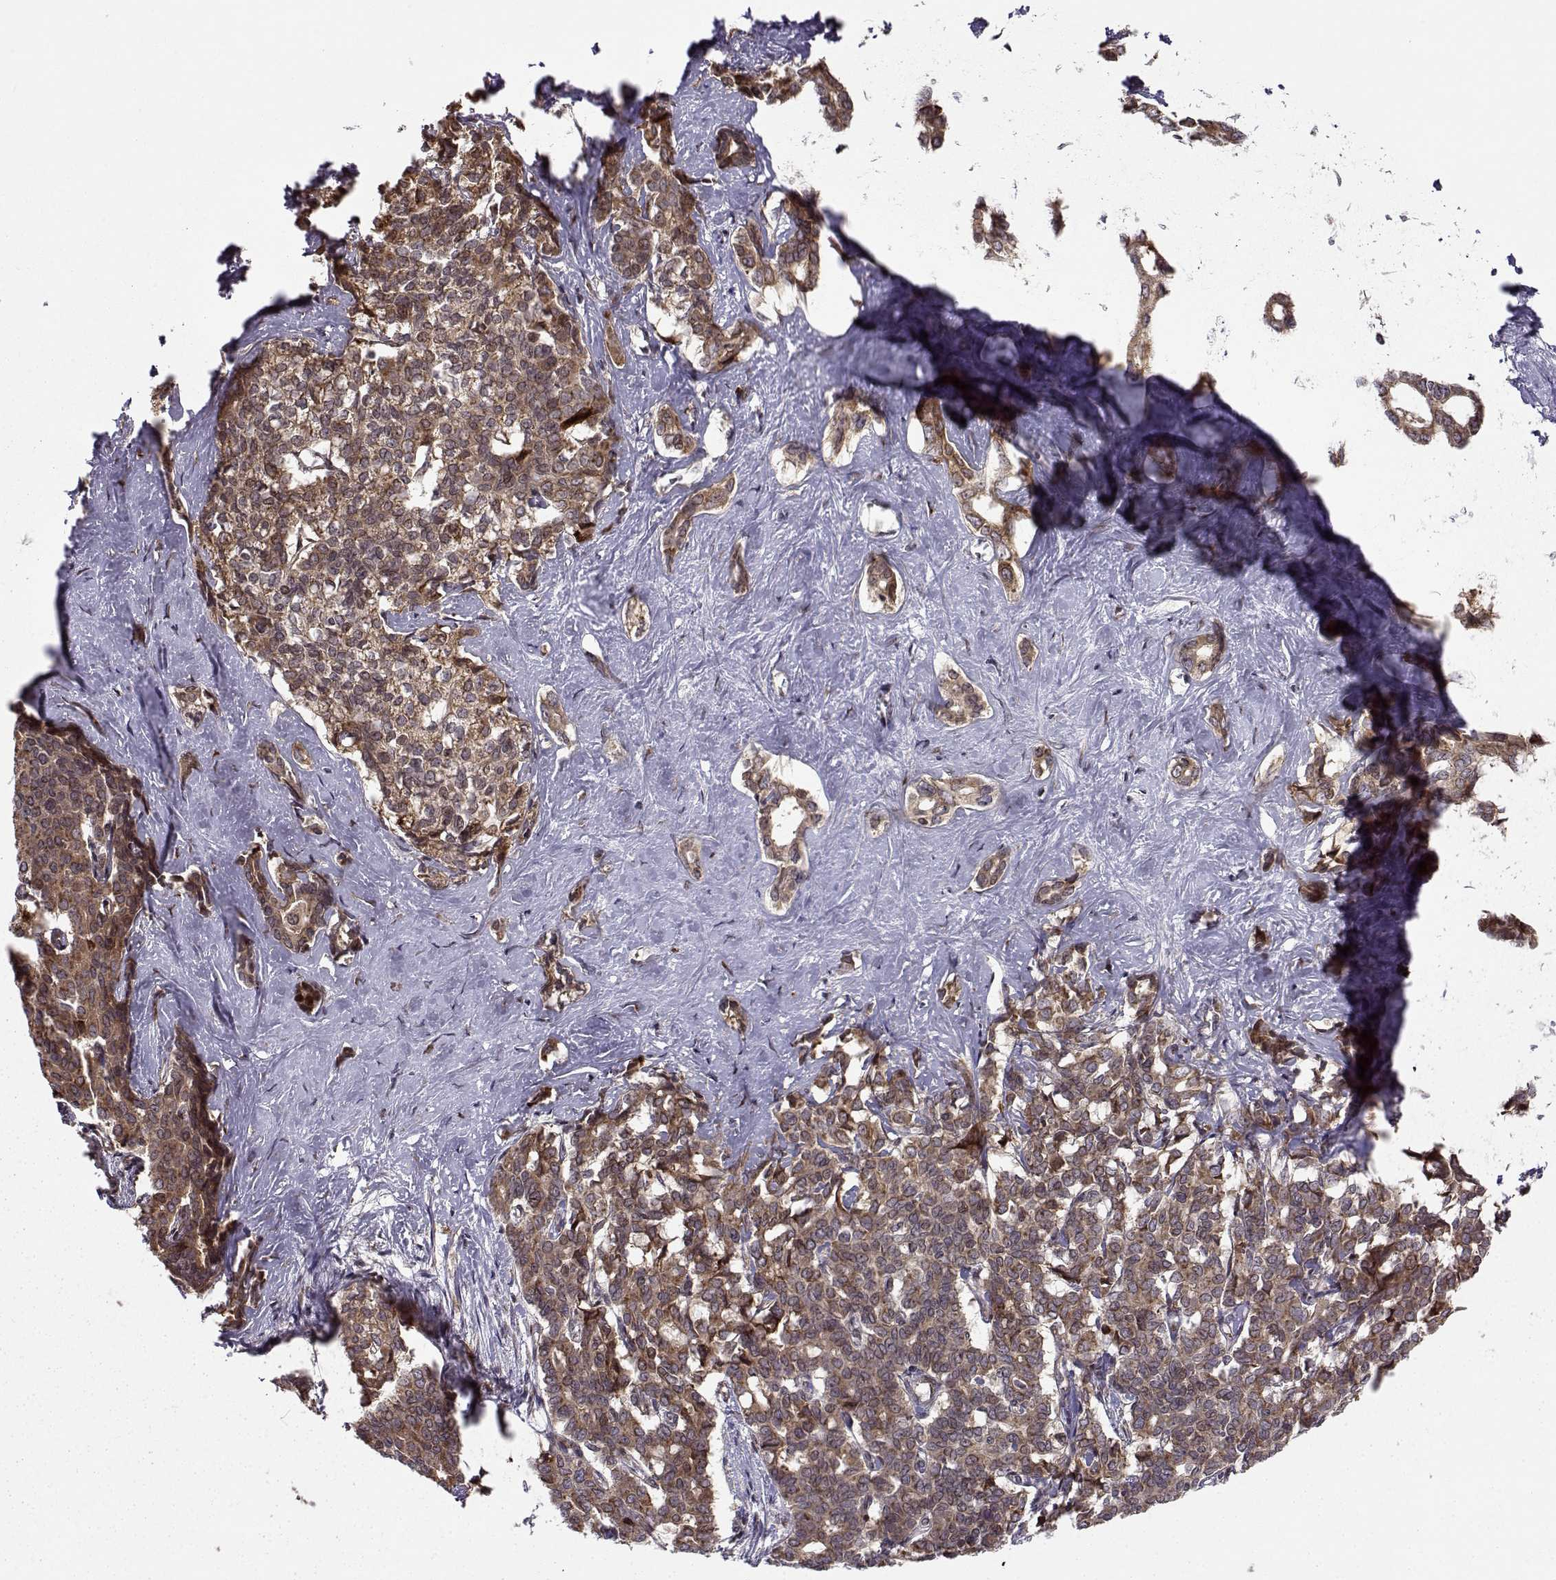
{"staining": {"intensity": "strong", "quantity": ">75%", "location": "cytoplasmic/membranous"}, "tissue": "liver cancer", "cell_type": "Tumor cells", "image_type": "cancer", "snomed": [{"axis": "morphology", "description": "Cholangiocarcinoma"}, {"axis": "topography", "description": "Liver"}], "caption": "The photomicrograph reveals staining of liver cancer, revealing strong cytoplasmic/membranous protein positivity (brown color) within tumor cells.", "gene": "RPL31", "patient": {"sex": "female", "age": 47}}